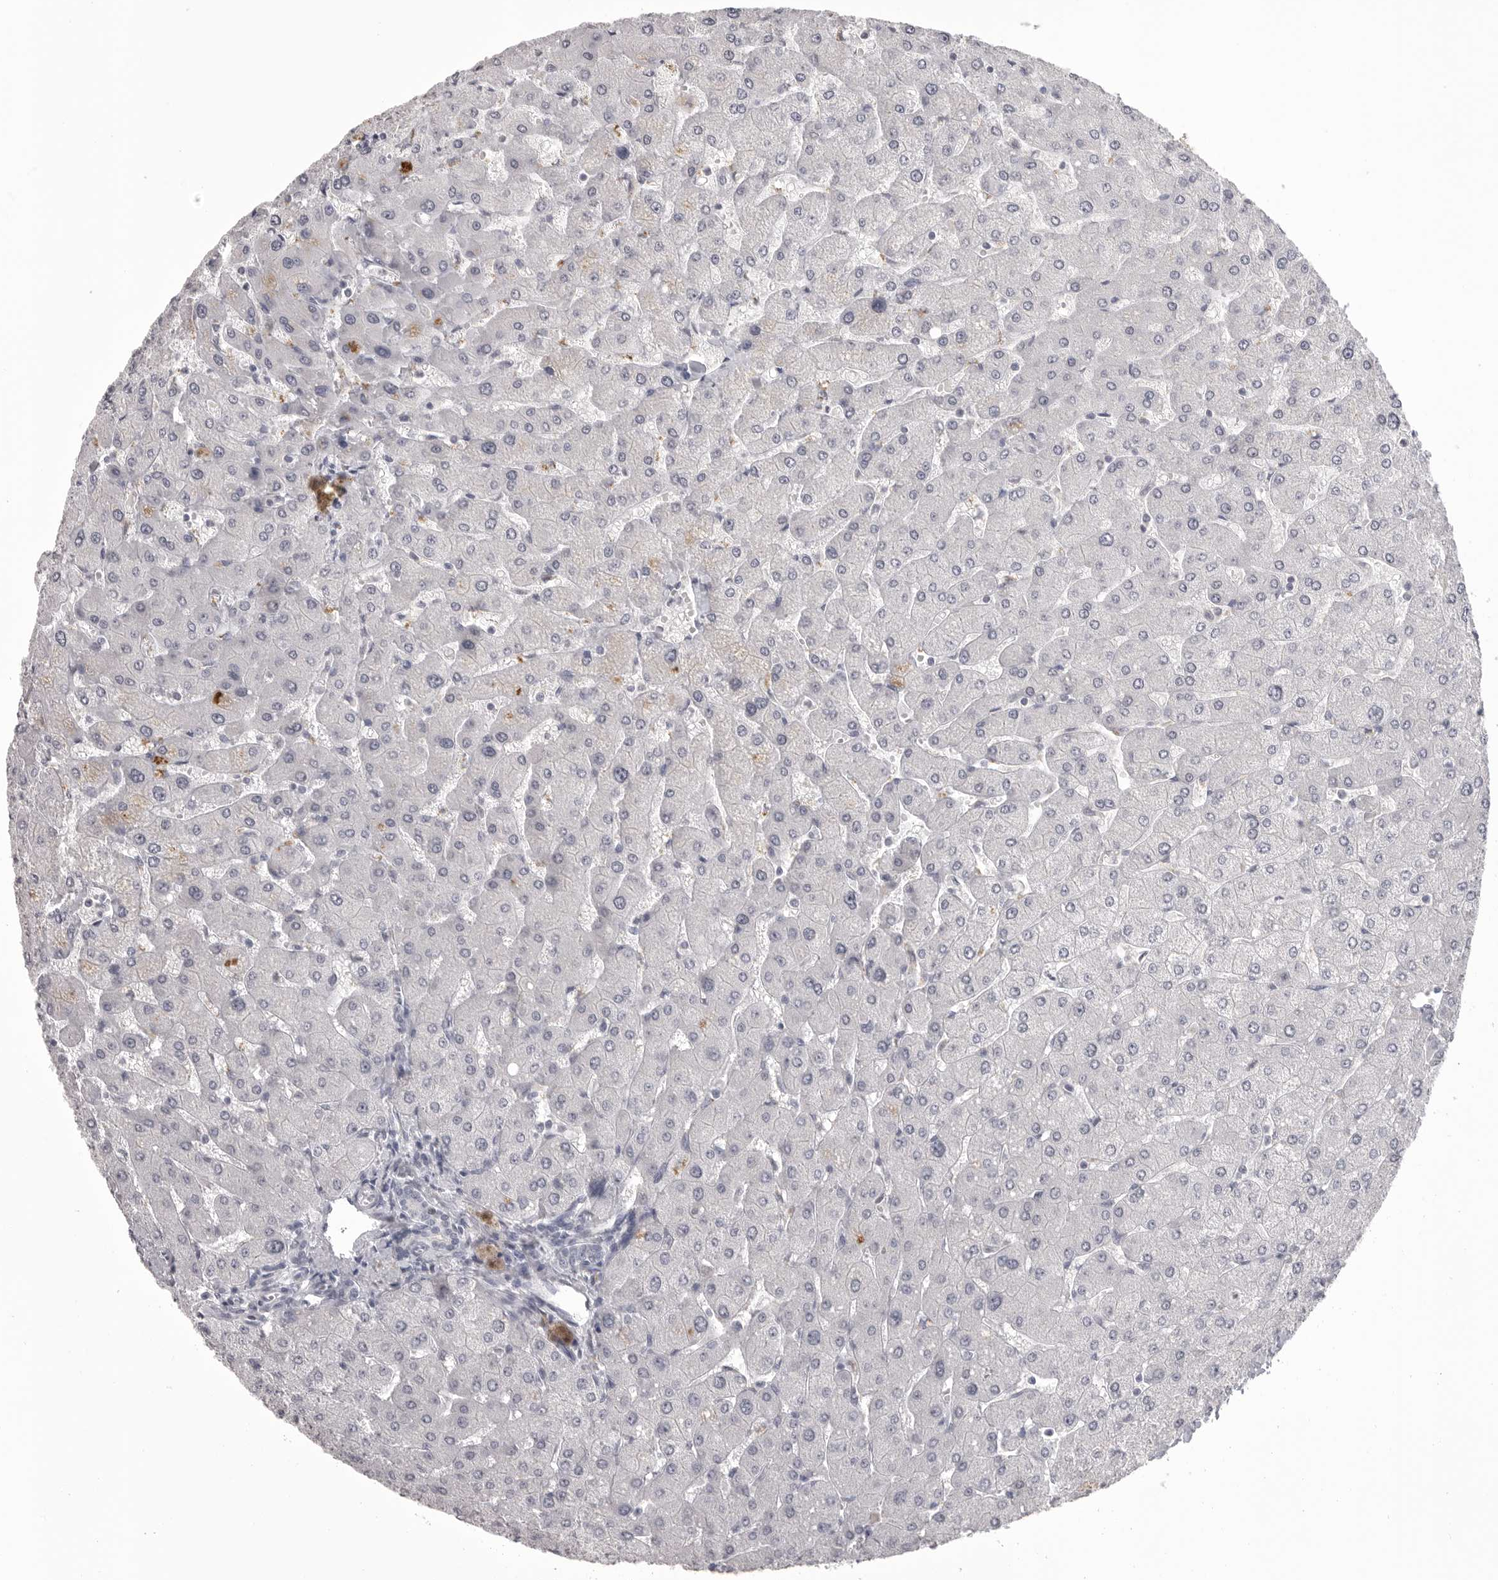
{"staining": {"intensity": "negative", "quantity": "none", "location": "none"}, "tissue": "liver", "cell_type": "Cholangiocytes", "image_type": "normal", "snomed": [{"axis": "morphology", "description": "Normal tissue, NOS"}, {"axis": "topography", "description": "Liver"}], "caption": "Histopathology image shows no significant protein expression in cholangiocytes of normal liver. The staining was performed using DAB to visualize the protein expression in brown, while the nuclei were stained in blue with hematoxylin (Magnification: 20x).", "gene": "TIMP1", "patient": {"sex": "male", "age": 55}}